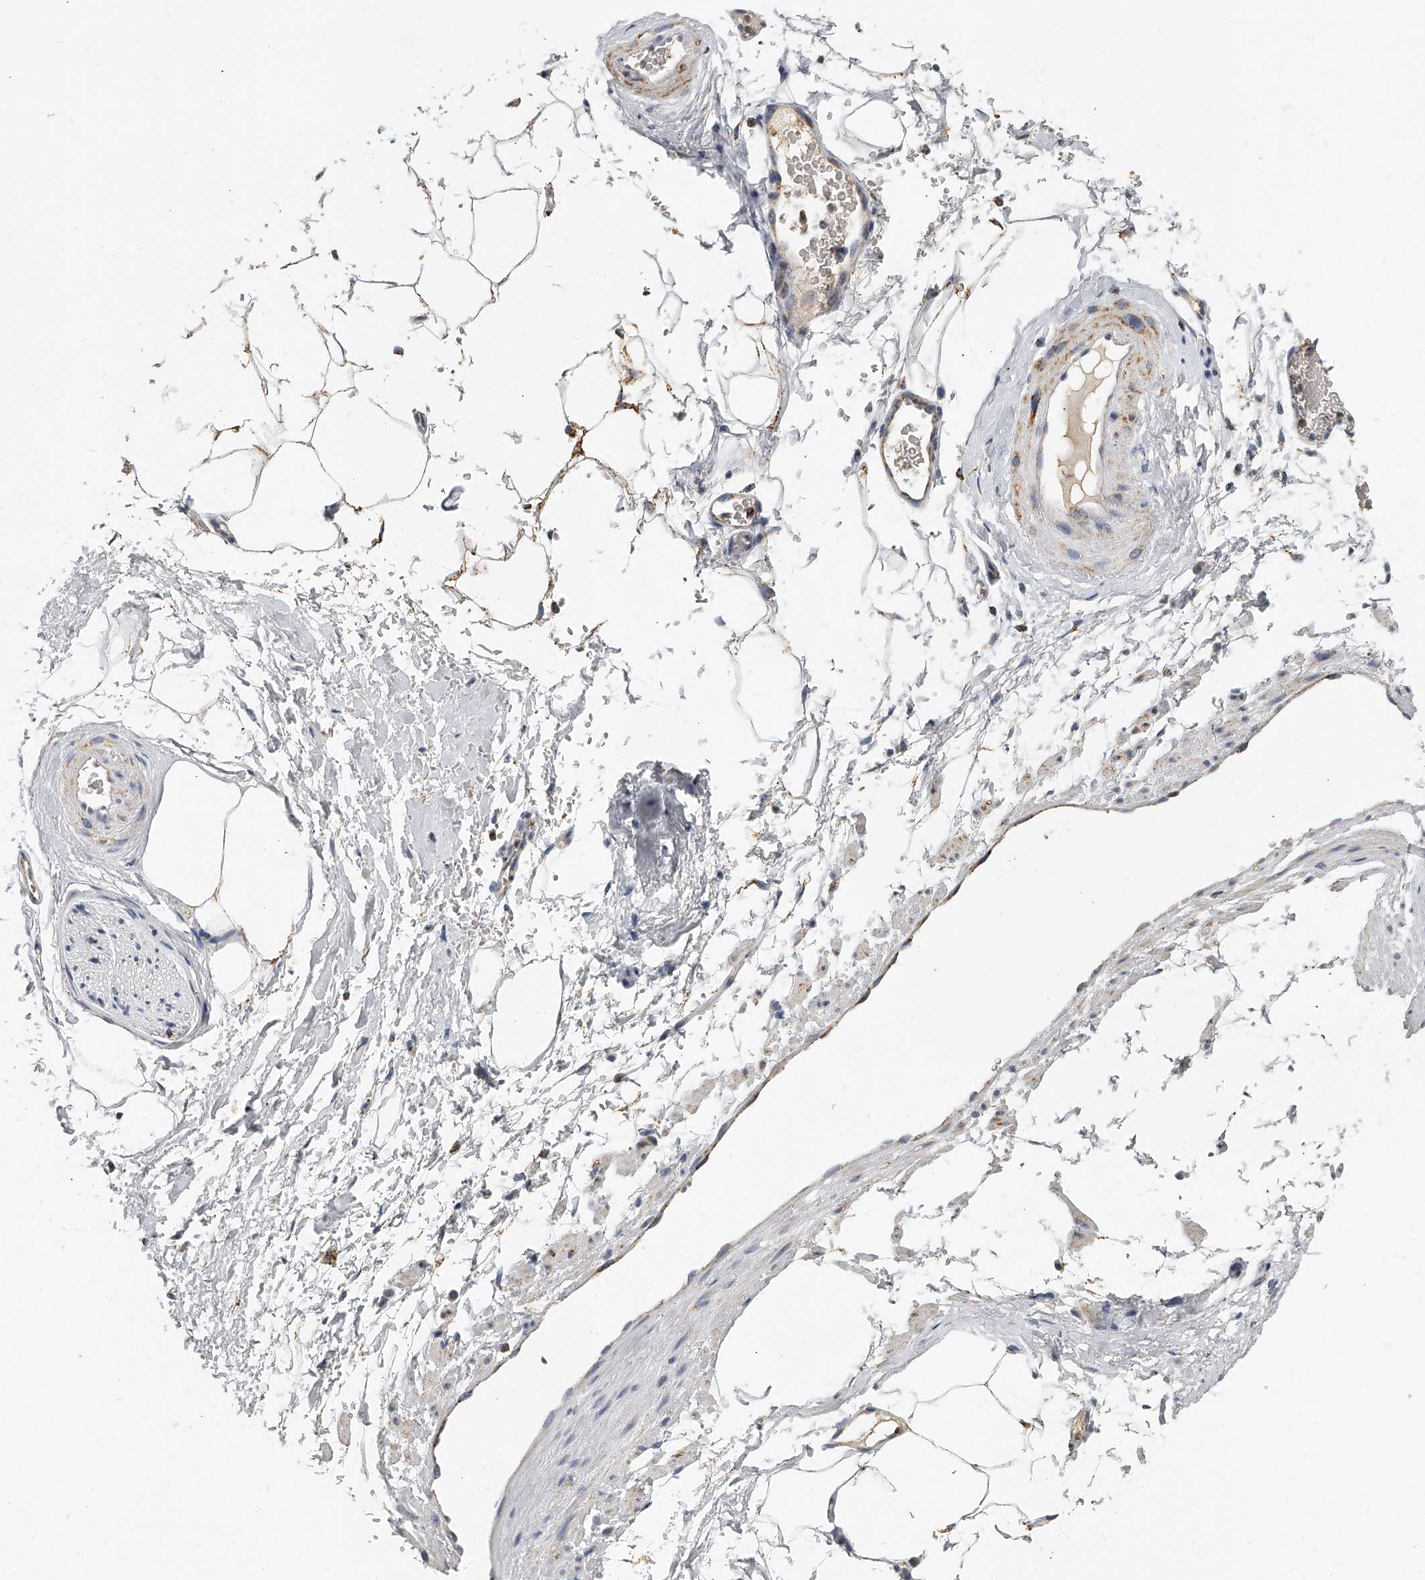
{"staining": {"intensity": "moderate", "quantity": ">75%", "location": "cytoplasmic/membranous"}, "tissue": "adipose tissue", "cell_type": "Adipocytes", "image_type": "normal", "snomed": [{"axis": "morphology", "description": "Normal tissue, NOS"}, {"axis": "morphology", "description": "Adenocarcinoma, Low grade"}, {"axis": "topography", "description": "Prostate"}, {"axis": "topography", "description": "Peripheral nerve tissue"}], "caption": "IHC micrograph of benign human adipose tissue stained for a protein (brown), which exhibits medium levels of moderate cytoplasmic/membranous expression in about >75% of adipocytes.", "gene": "KLHL7", "patient": {"sex": "male", "age": 63}}